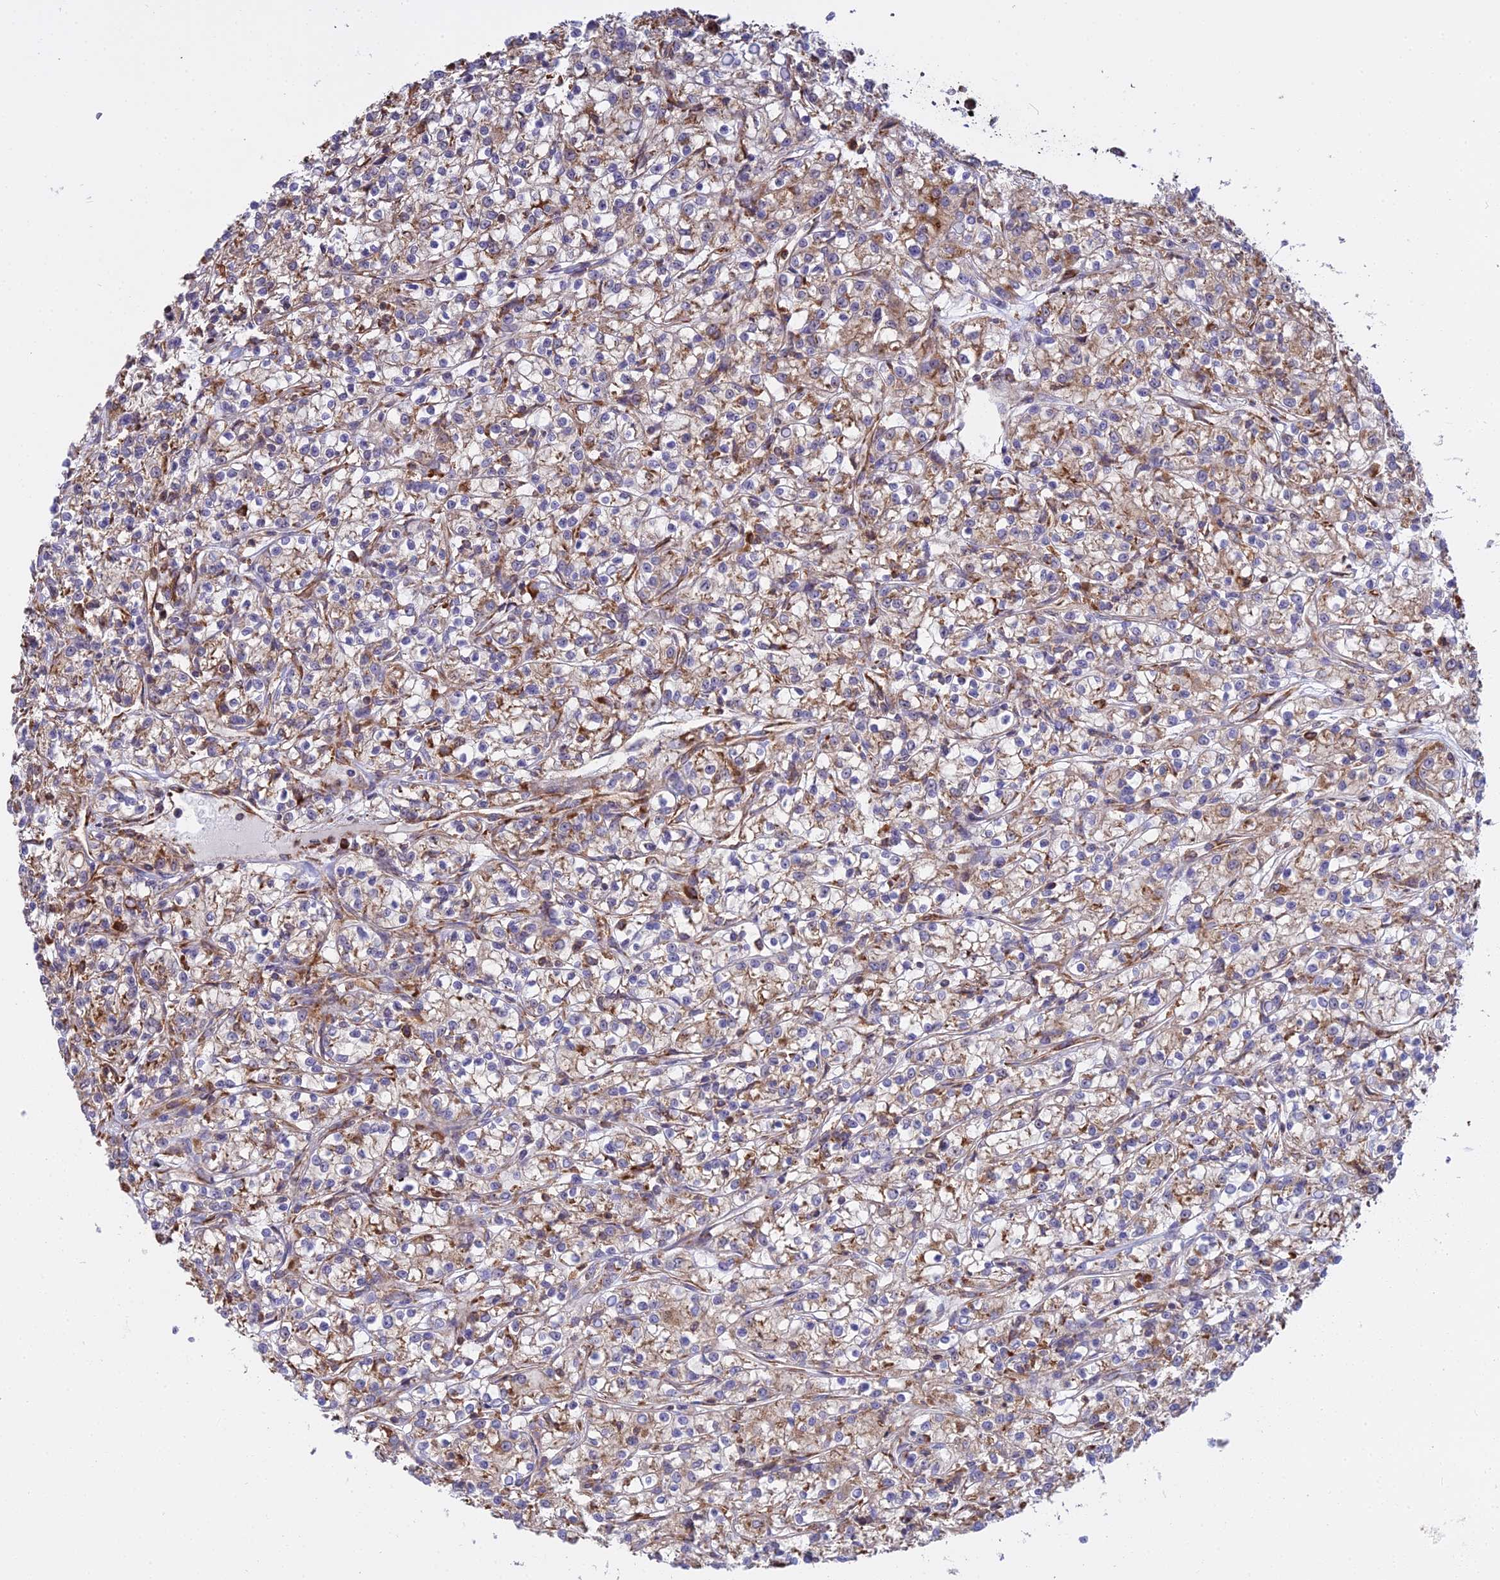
{"staining": {"intensity": "weak", "quantity": "25%-75%", "location": "cytoplasmic/membranous"}, "tissue": "renal cancer", "cell_type": "Tumor cells", "image_type": "cancer", "snomed": [{"axis": "morphology", "description": "Adenocarcinoma, NOS"}, {"axis": "topography", "description": "Kidney"}], "caption": "Immunohistochemistry (DAB (3,3'-diaminobenzidine)) staining of human renal cancer reveals weak cytoplasmic/membranous protein expression in about 25%-75% of tumor cells.", "gene": "RPL26", "patient": {"sex": "female", "age": 59}}